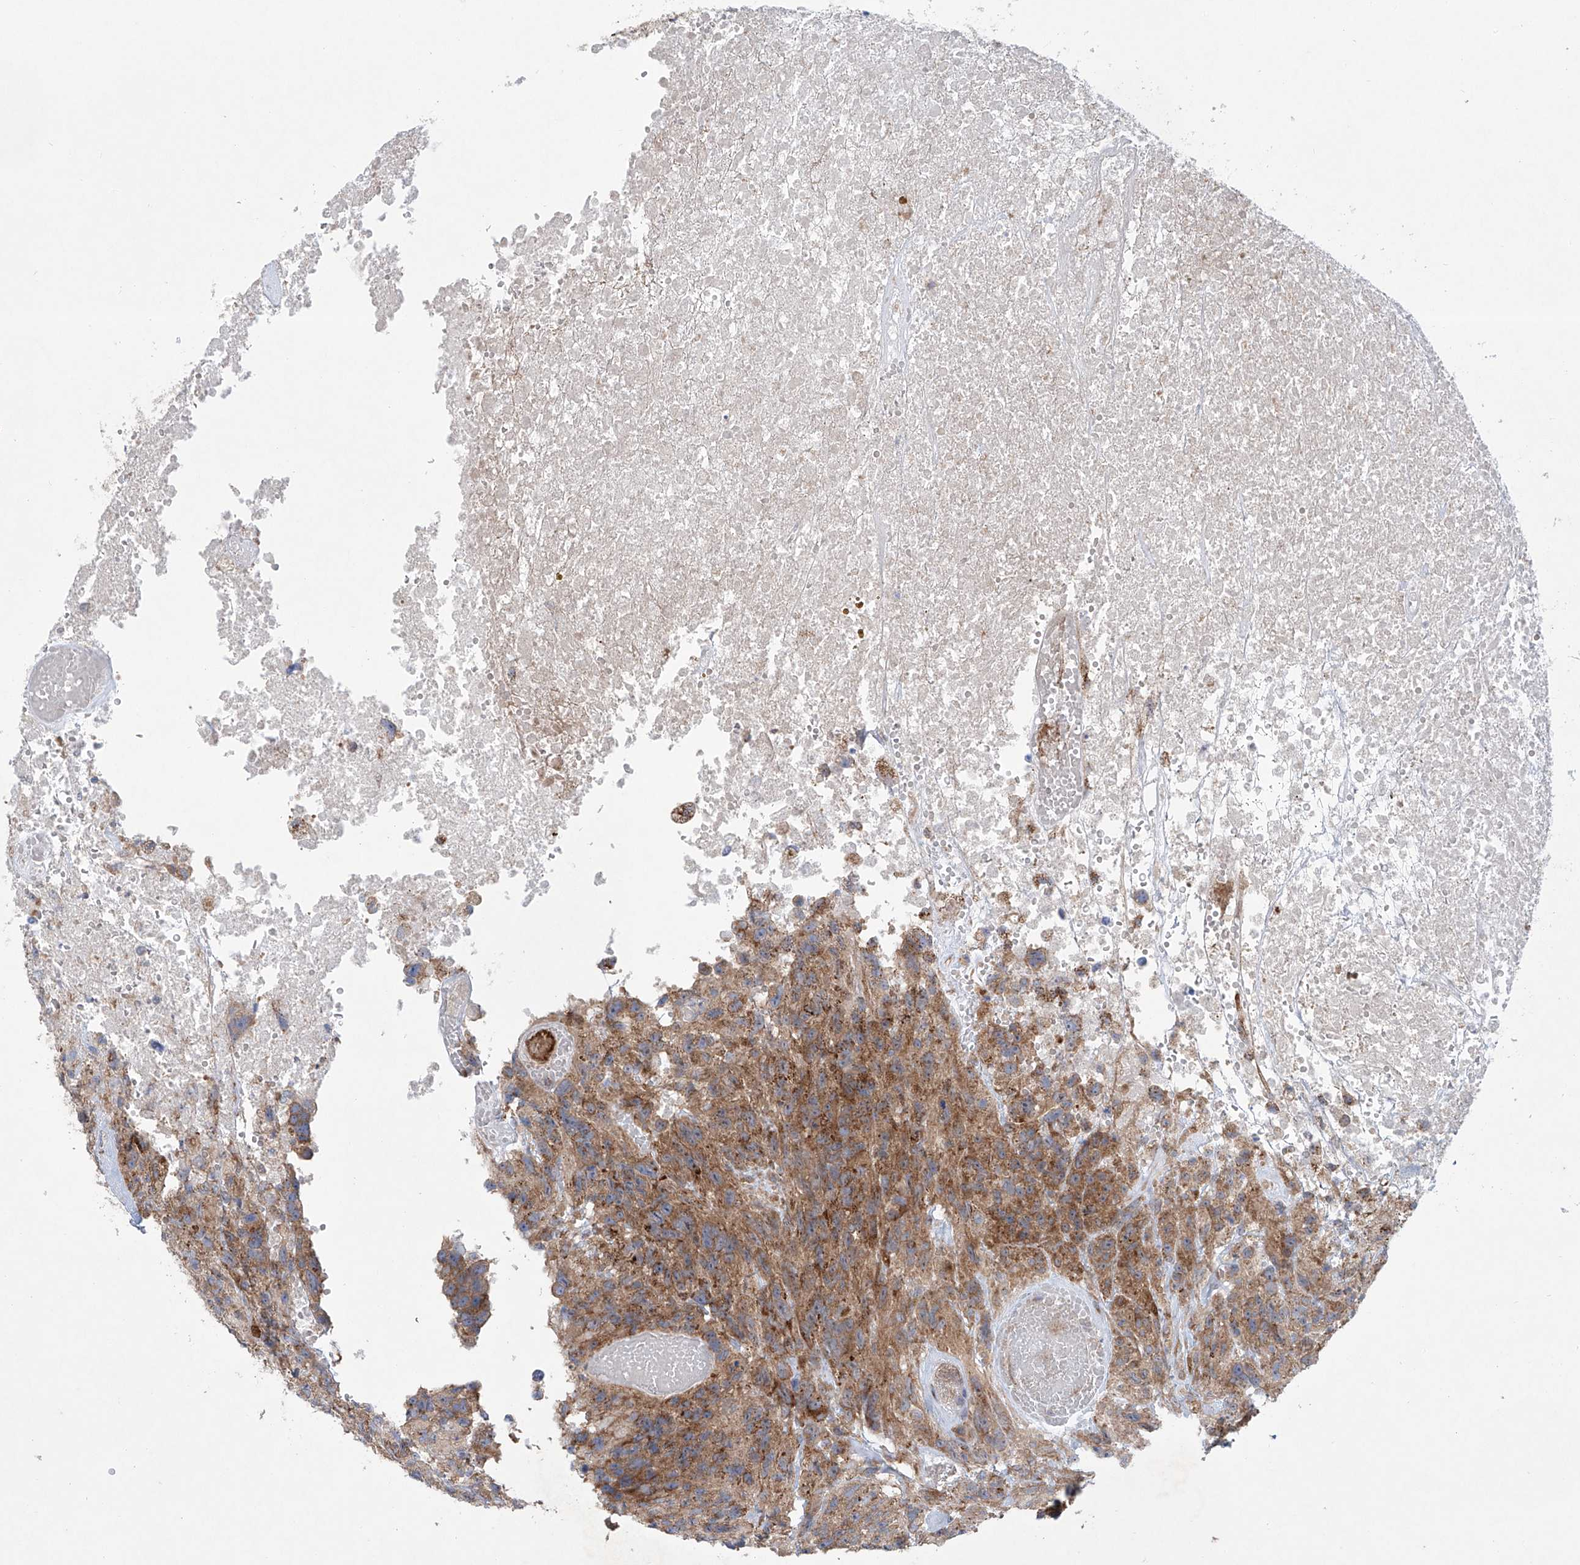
{"staining": {"intensity": "moderate", "quantity": "25%-75%", "location": "cytoplasmic/membranous"}, "tissue": "glioma", "cell_type": "Tumor cells", "image_type": "cancer", "snomed": [{"axis": "morphology", "description": "Glioma, malignant, High grade"}, {"axis": "topography", "description": "Brain"}], "caption": "This micrograph shows immunohistochemistry (IHC) staining of human high-grade glioma (malignant), with medium moderate cytoplasmic/membranous staining in approximately 25%-75% of tumor cells.", "gene": "KLC4", "patient": {"sex": "male", "age": 69}}